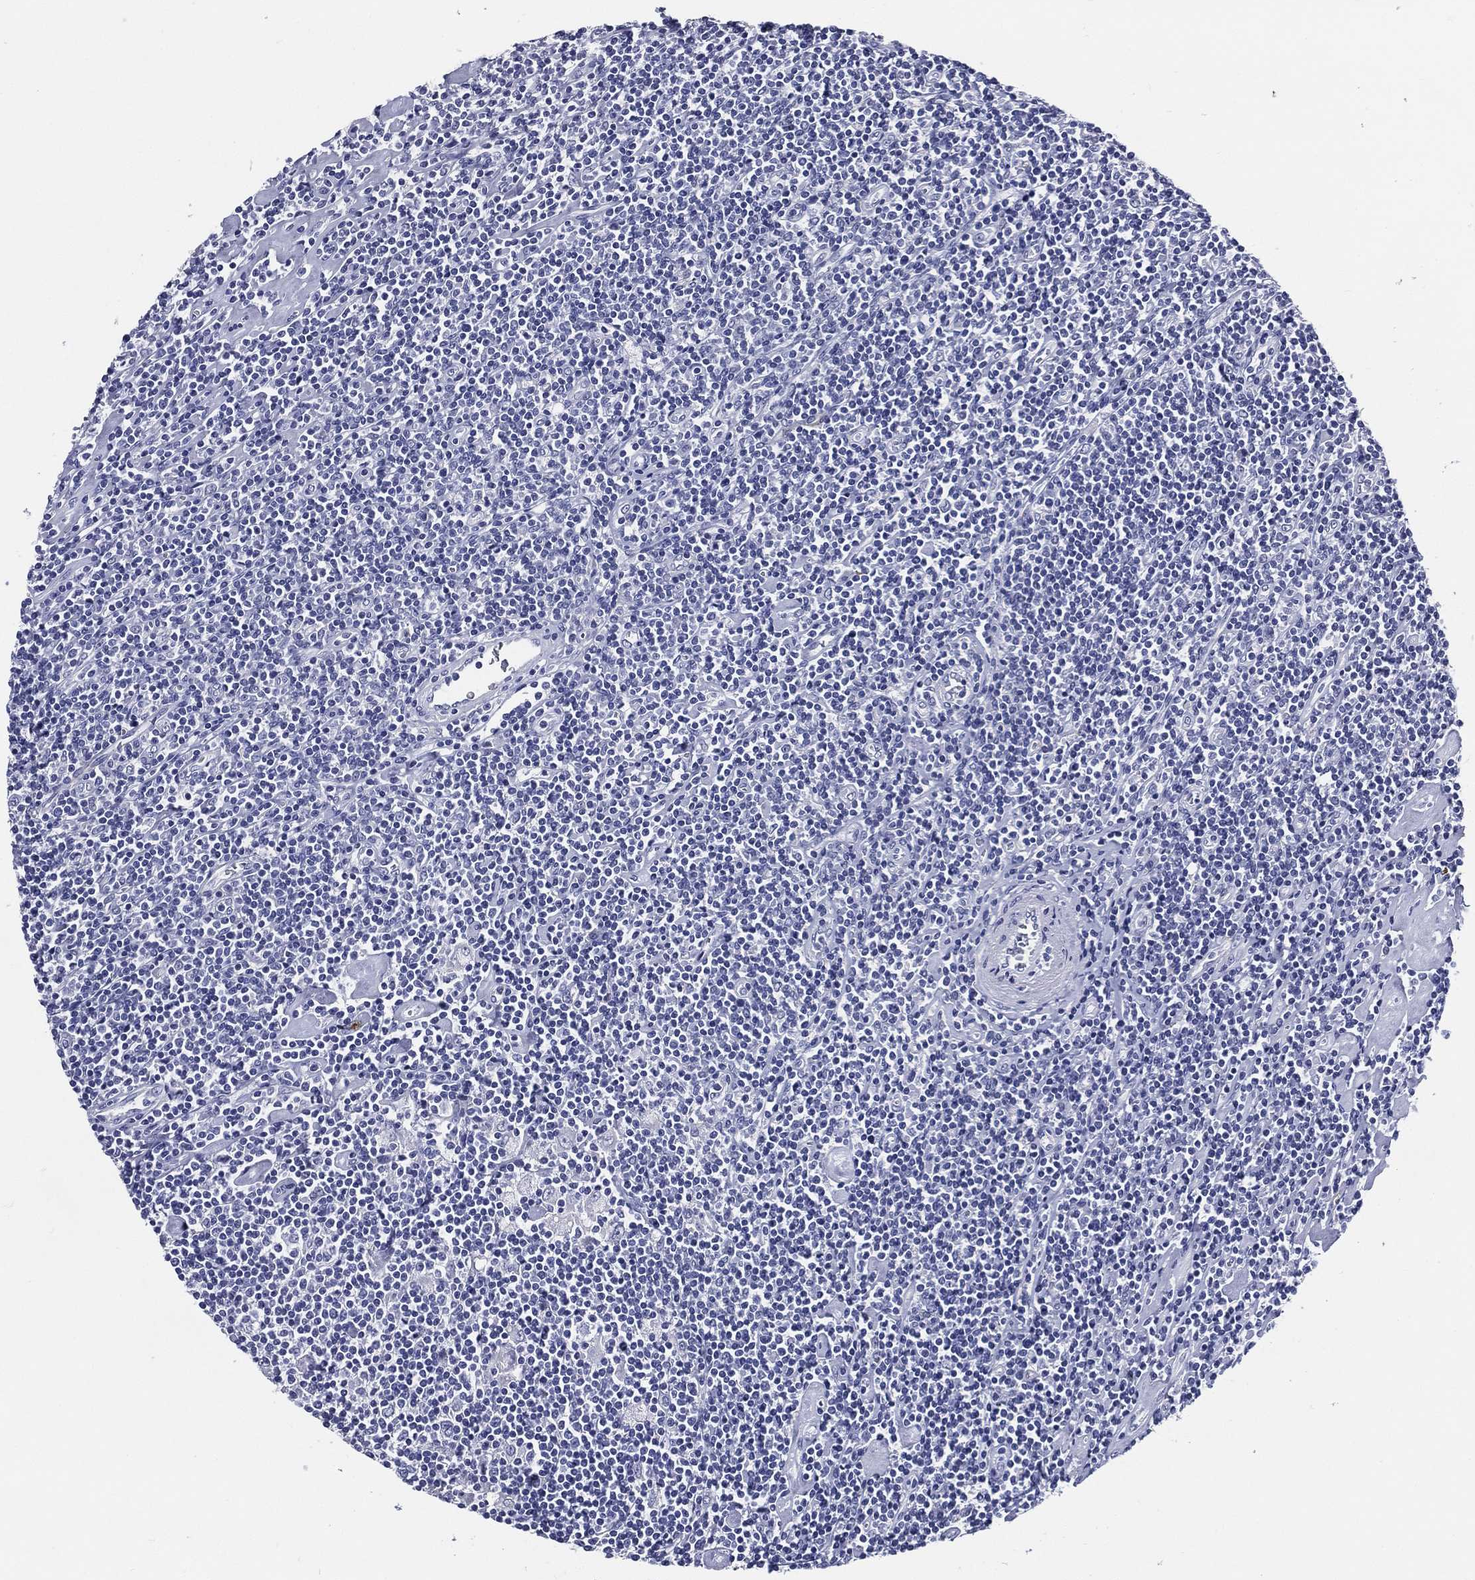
{"staining": {"intensity": "negative", "quantity": "none", "location": "none"}, "tissue": "lymphoma", "cell_type": "Tumor cells", "image_type": "cancer", "snomed": [{"axis": "morphology", "description": "Hodgkin's disease, NOS"}, {"axis": "topography", "description": "Lymph node"}], "caption": "High magnification brightfield microscopy of lymphoma stained with DAB (3,3'-diaminobenzidine) (brown) and counterstained with hematoxylin (blue): tumor cells show no significant expression.", "gene": "ACE2", "patient": {"sex": "male", "age": 40}}